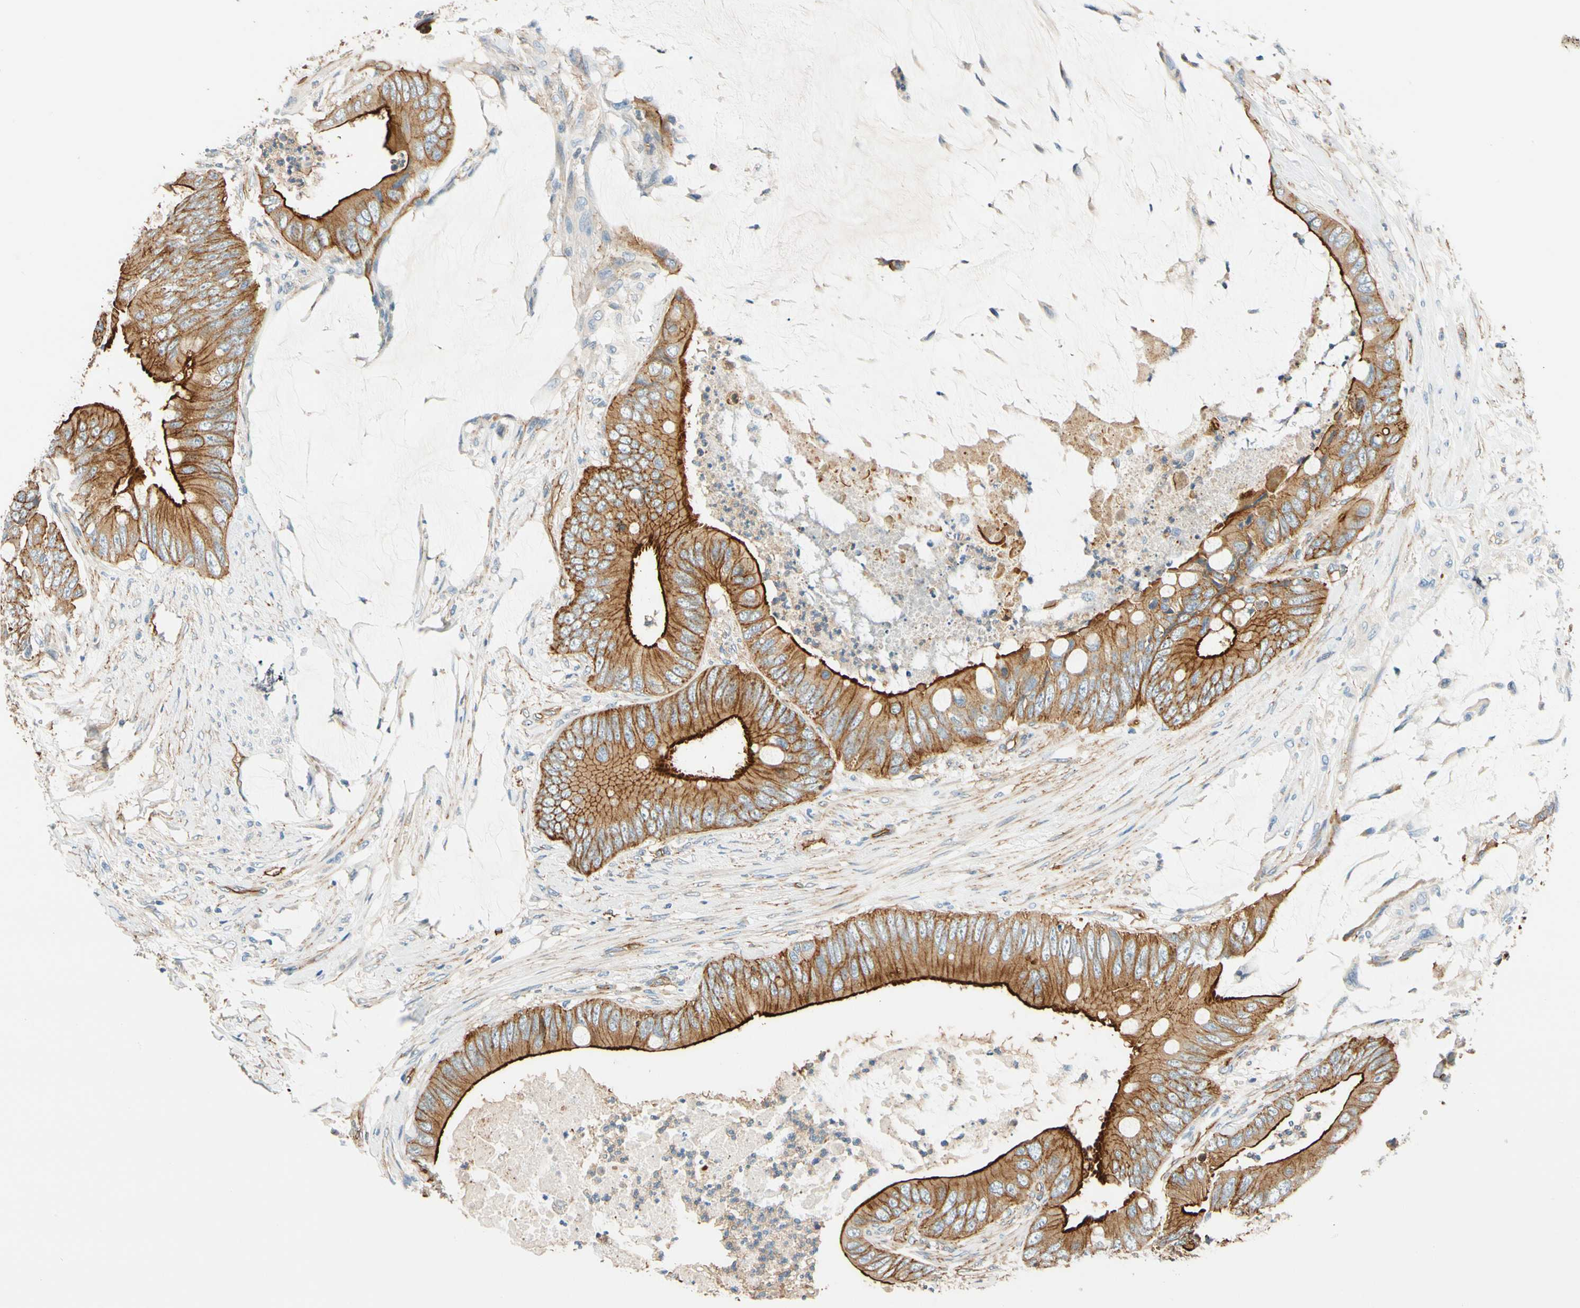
{"staining": {"intensity": "moderate", "quantity": ">75%", "location": "cytoplasmic/membranous"}, "tissue": "colorectal cancer", "cell_type": "Tumor cells", "image_type": "cancer", "snomed": [{"axis": "morphology", "description": "Adenocarcinoma, NOS"}, {"axis": "topography", "description": "Rectum"}], "caption": "High-magnification brightfield microscopy of colorectal cancer stained with DAB (brown) and counterstained with hematoxylin (blue). tumor cells exhibit moderate cytoplasmic/membranous expression is identified in approximately>75% of cells.", "gene": "SPTAN1", "patient": {"sex": "female", "age": 77}}